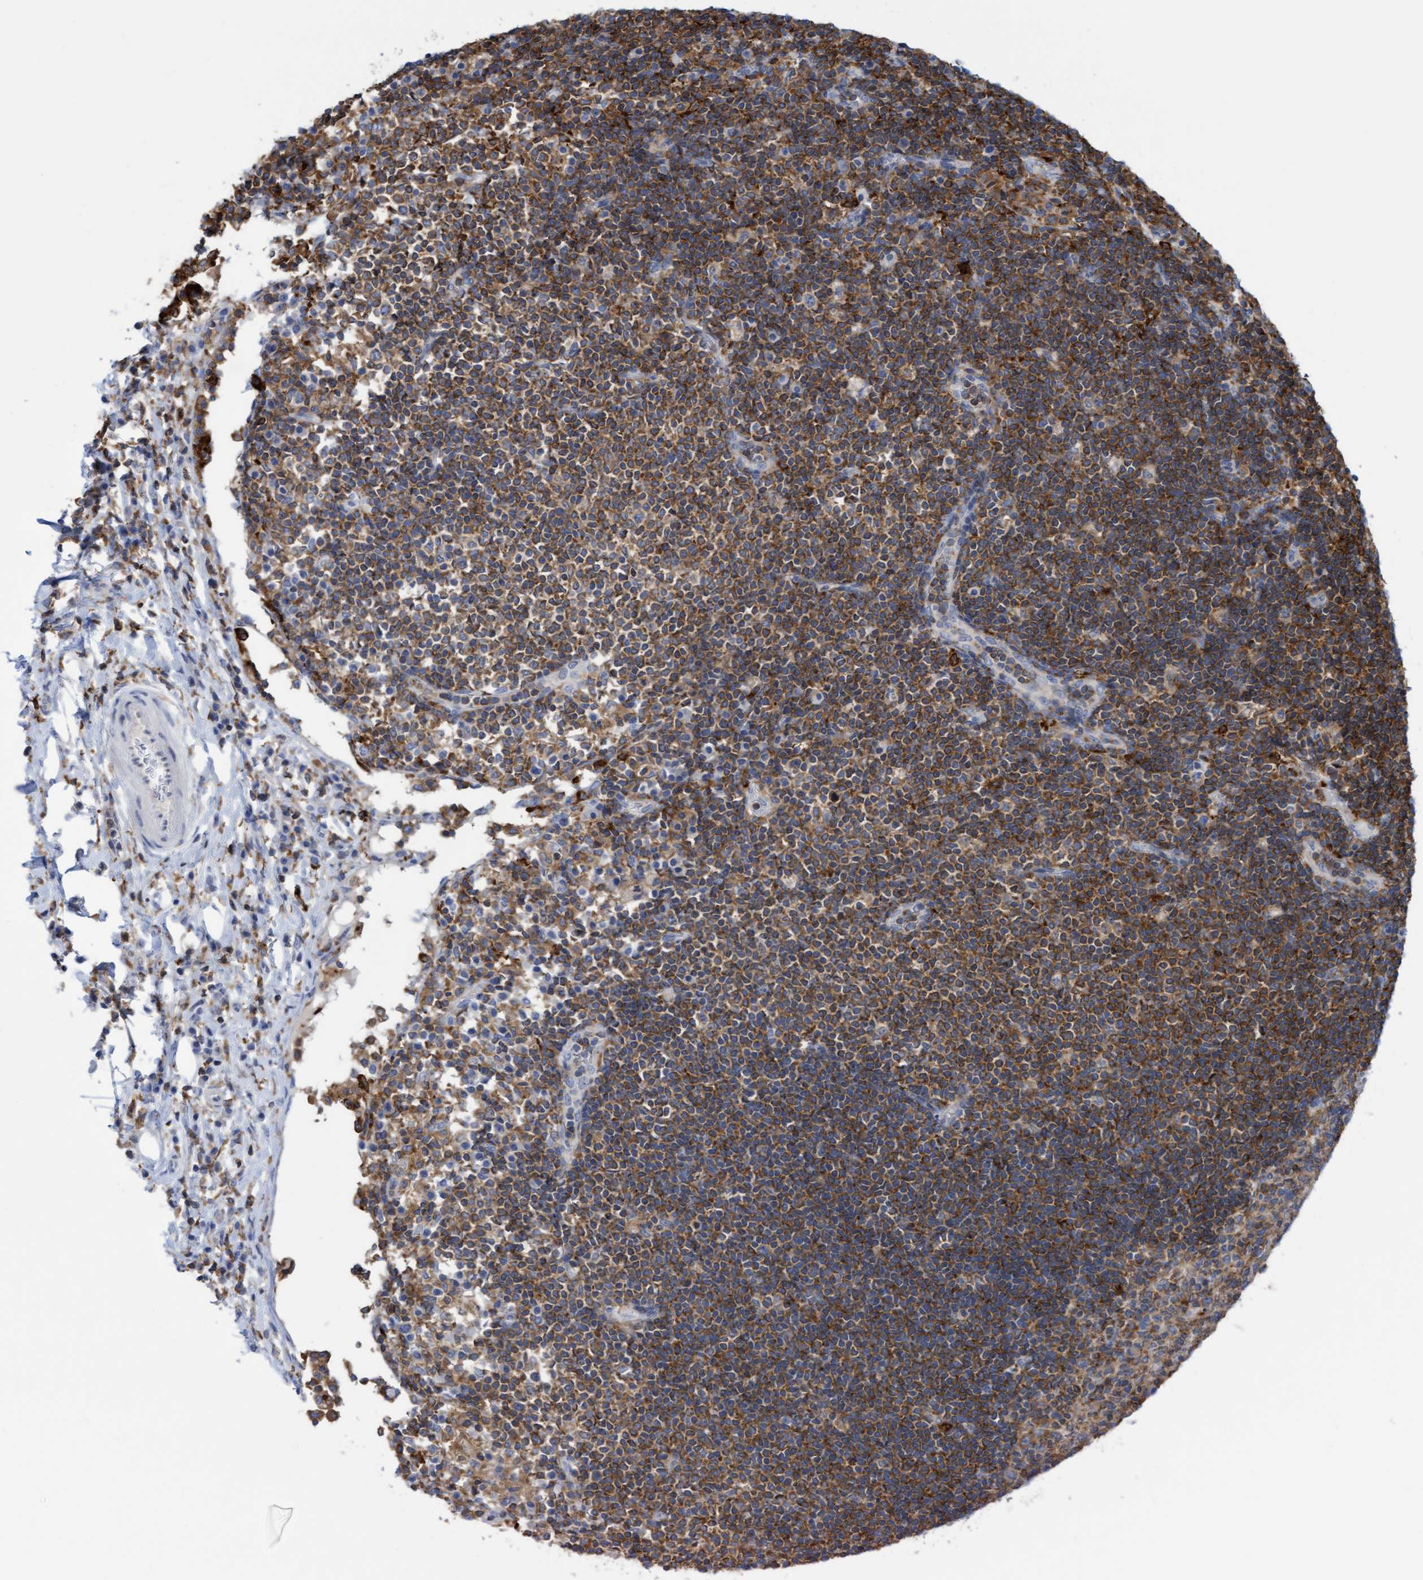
{"staining": {"intensity": "moderate", "quantity": ">75%", "location": "cytoplasmic/membranous"}, "tissue": "lymph node", "cell_type": "Germinal center cells", "image_type": "normal", "snomed": [{"axis": "morphology", "description": "Normal tissue, NOS"}, {"axis": "topography", "description": "Lymph node"}], "caption": "Unremarkable lymph node shows moderate cytoplasmic/membranous positivity in approximately >75% of germinal center cells, visualized by immunohistochemistry. Using DAB (brown) and hematoxylin (blue) stains, captured at high magnification using brightfield microscopy.", "gene": "FNBP1", "patient": {"sex": "female", "age": 53}}